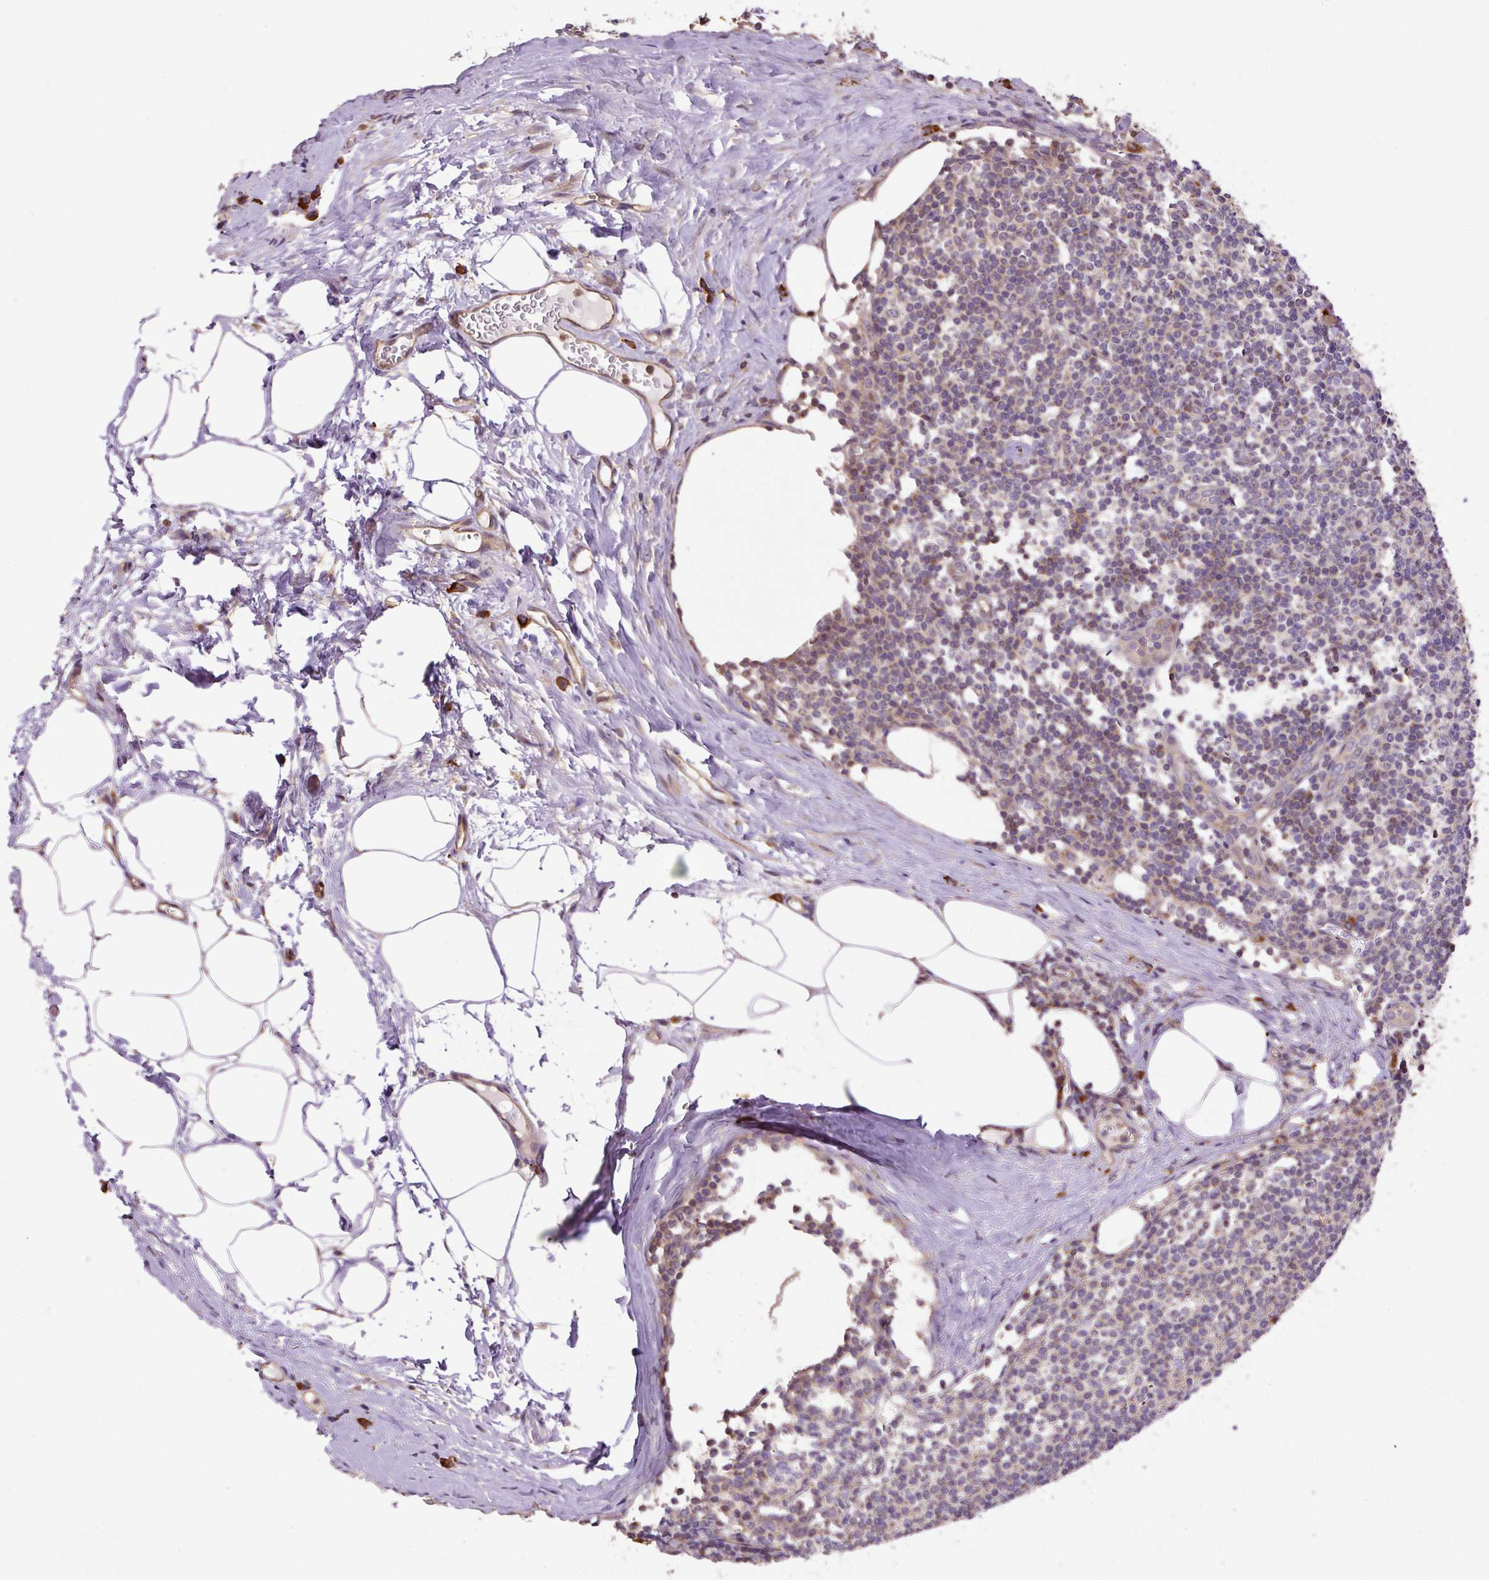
{"staining": {"intensity": "weak", "quantity": "<25%", "location": "cytoplasmic/membranous"}, "tissue": "lymph node", "cell_type": "Germinal center cells", "image_type": "normal", "snomed": [{"axis": "morphology", "description": "Normal tissue, NOS"}, {"axis": "topography", "description": "Lymph node"}], "caption": "Protein analysis of benign lymph node reveals no significant positivity in germinal center cells. (DAB IHC visualized using brightfield microscopy, high magnification).", "gene": "PPME1", "patient": {"sex": "female", "age": 59}}